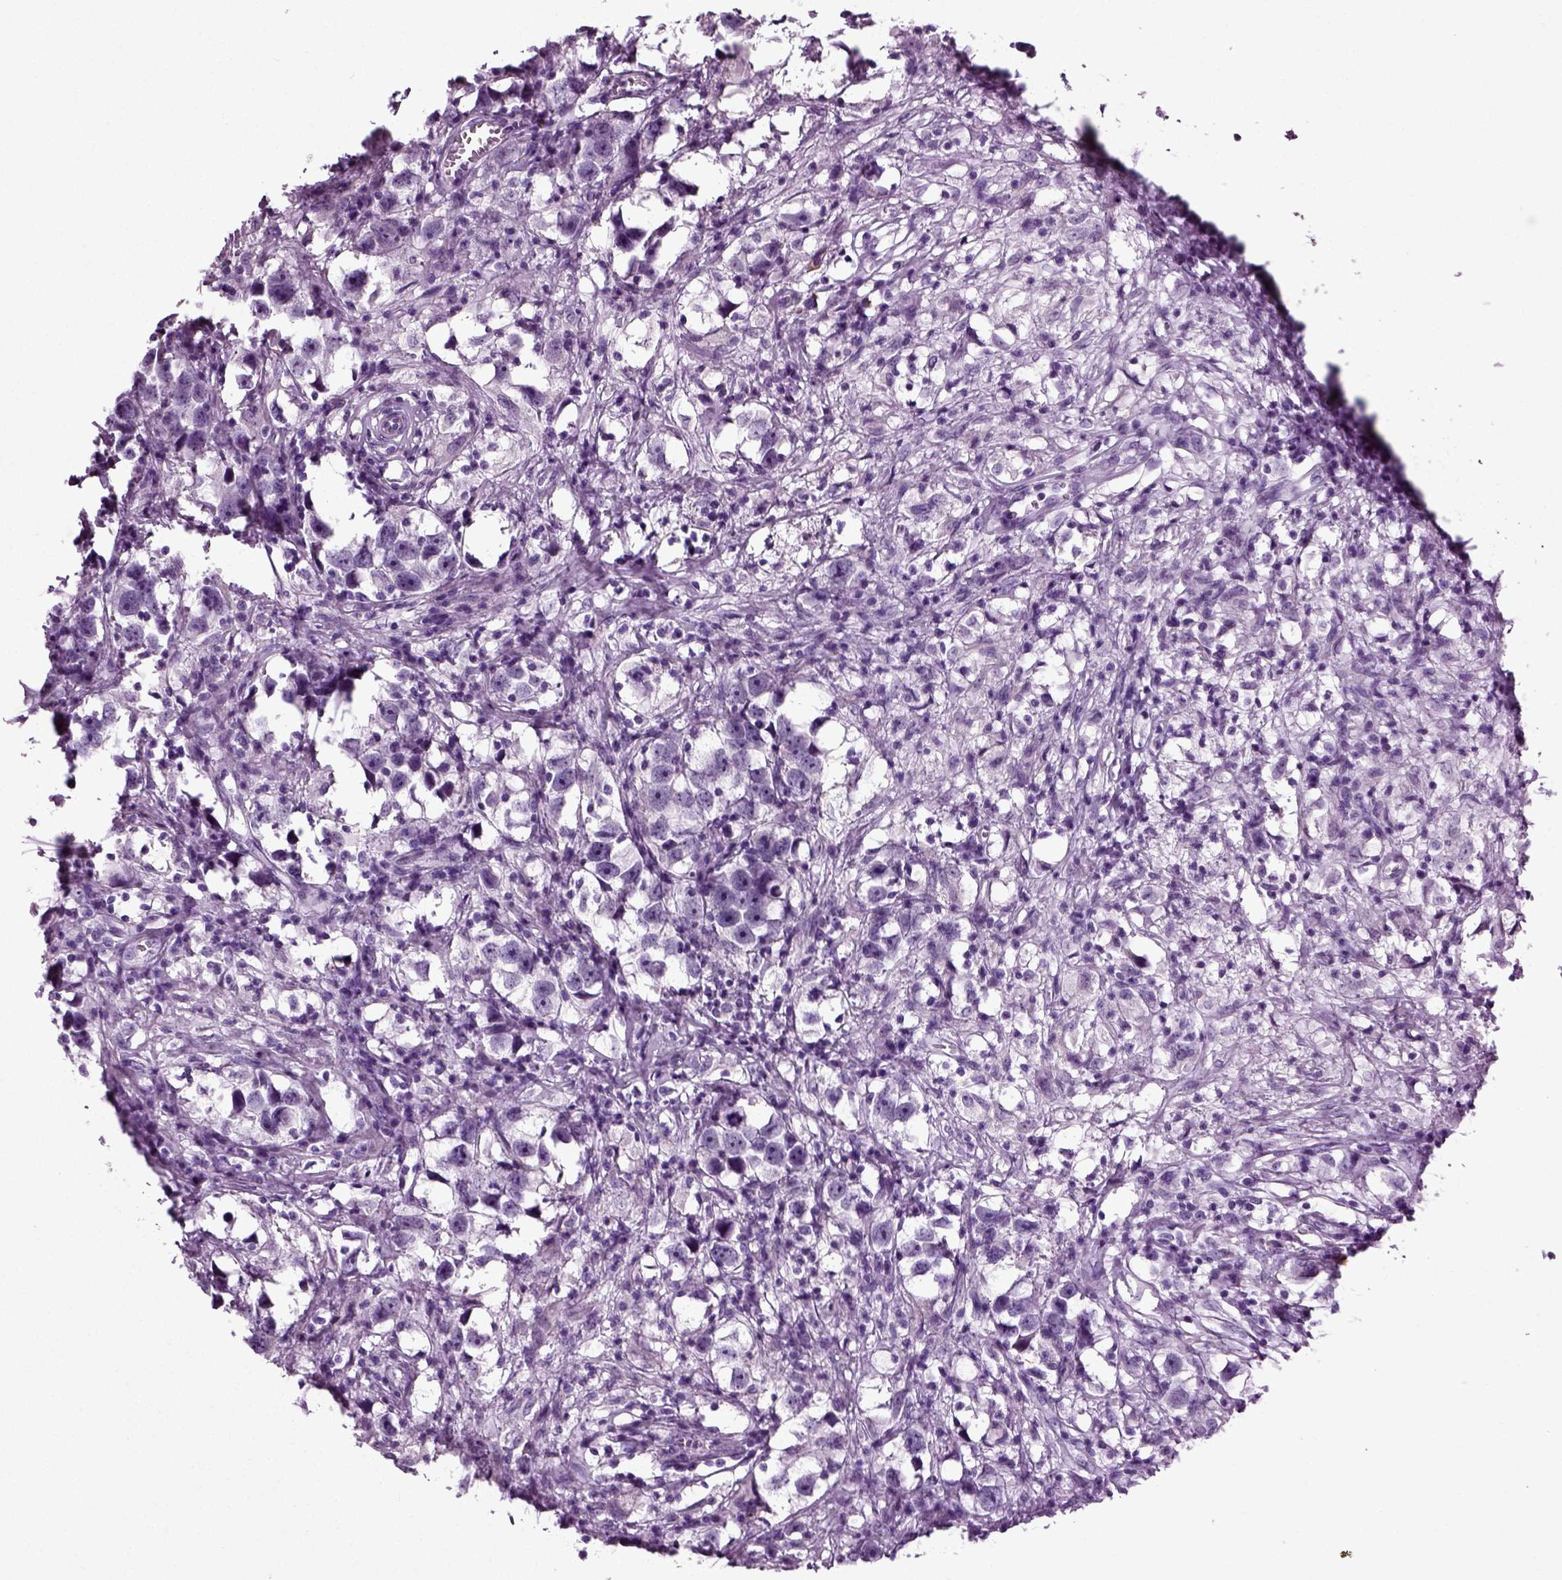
{"staining": {"intensity": "negative", "quantity": "none", "location": "none"}, "tissue": "testis cancer", "cell_type": "Tumor cells", "image_type": "cancer", "snomed": [{"axis": "morphology", "description": "Seminoma, NOS"}, {"axis": "topography", "description": "Testis"}], "caption": "IHC of testis cancer shows no staining in tumor cells.", "gene": "SLC26A8", "patient": {"sex": "male", "age": 49}}